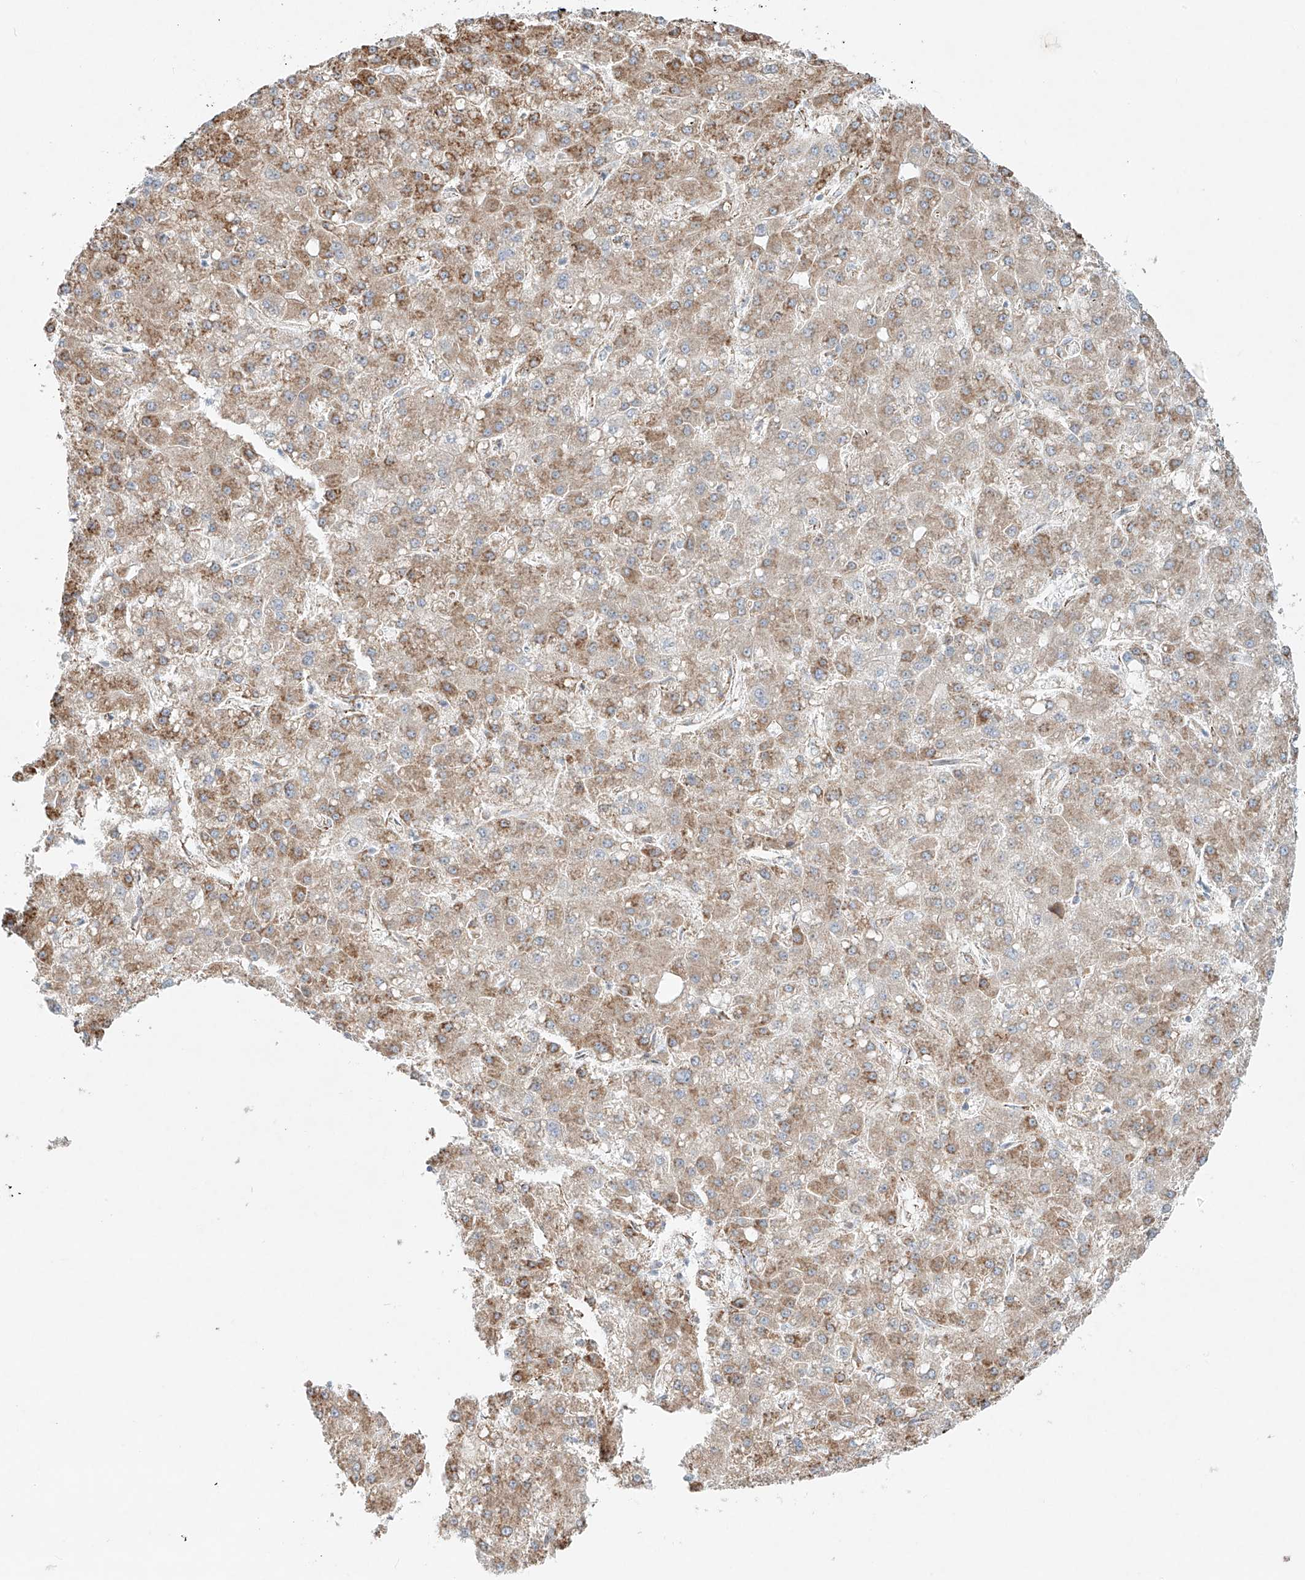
{"staining": {"intensity": "moderate", "quantity": ">75%", "location": "cytoplasmic/membranous"}, "tissue": "liver cancer", "cell_type": "Tumor cells", "image_type": "cancer", "snomed": [{"axis": "morphology", "description": "Carcinoma, Hepatocellular, NOS"}, {"axis": "topography", "description": "Liver"}], "caption": "Liver cancer (hepatocellular carcinoma) stained with a brown dye demonstrates moderate cytoplasmic/membranous positive staining in about >75% of tumor cells.", "gene": "EIPR1", "patient": {"sex": "male", "age": 67}}